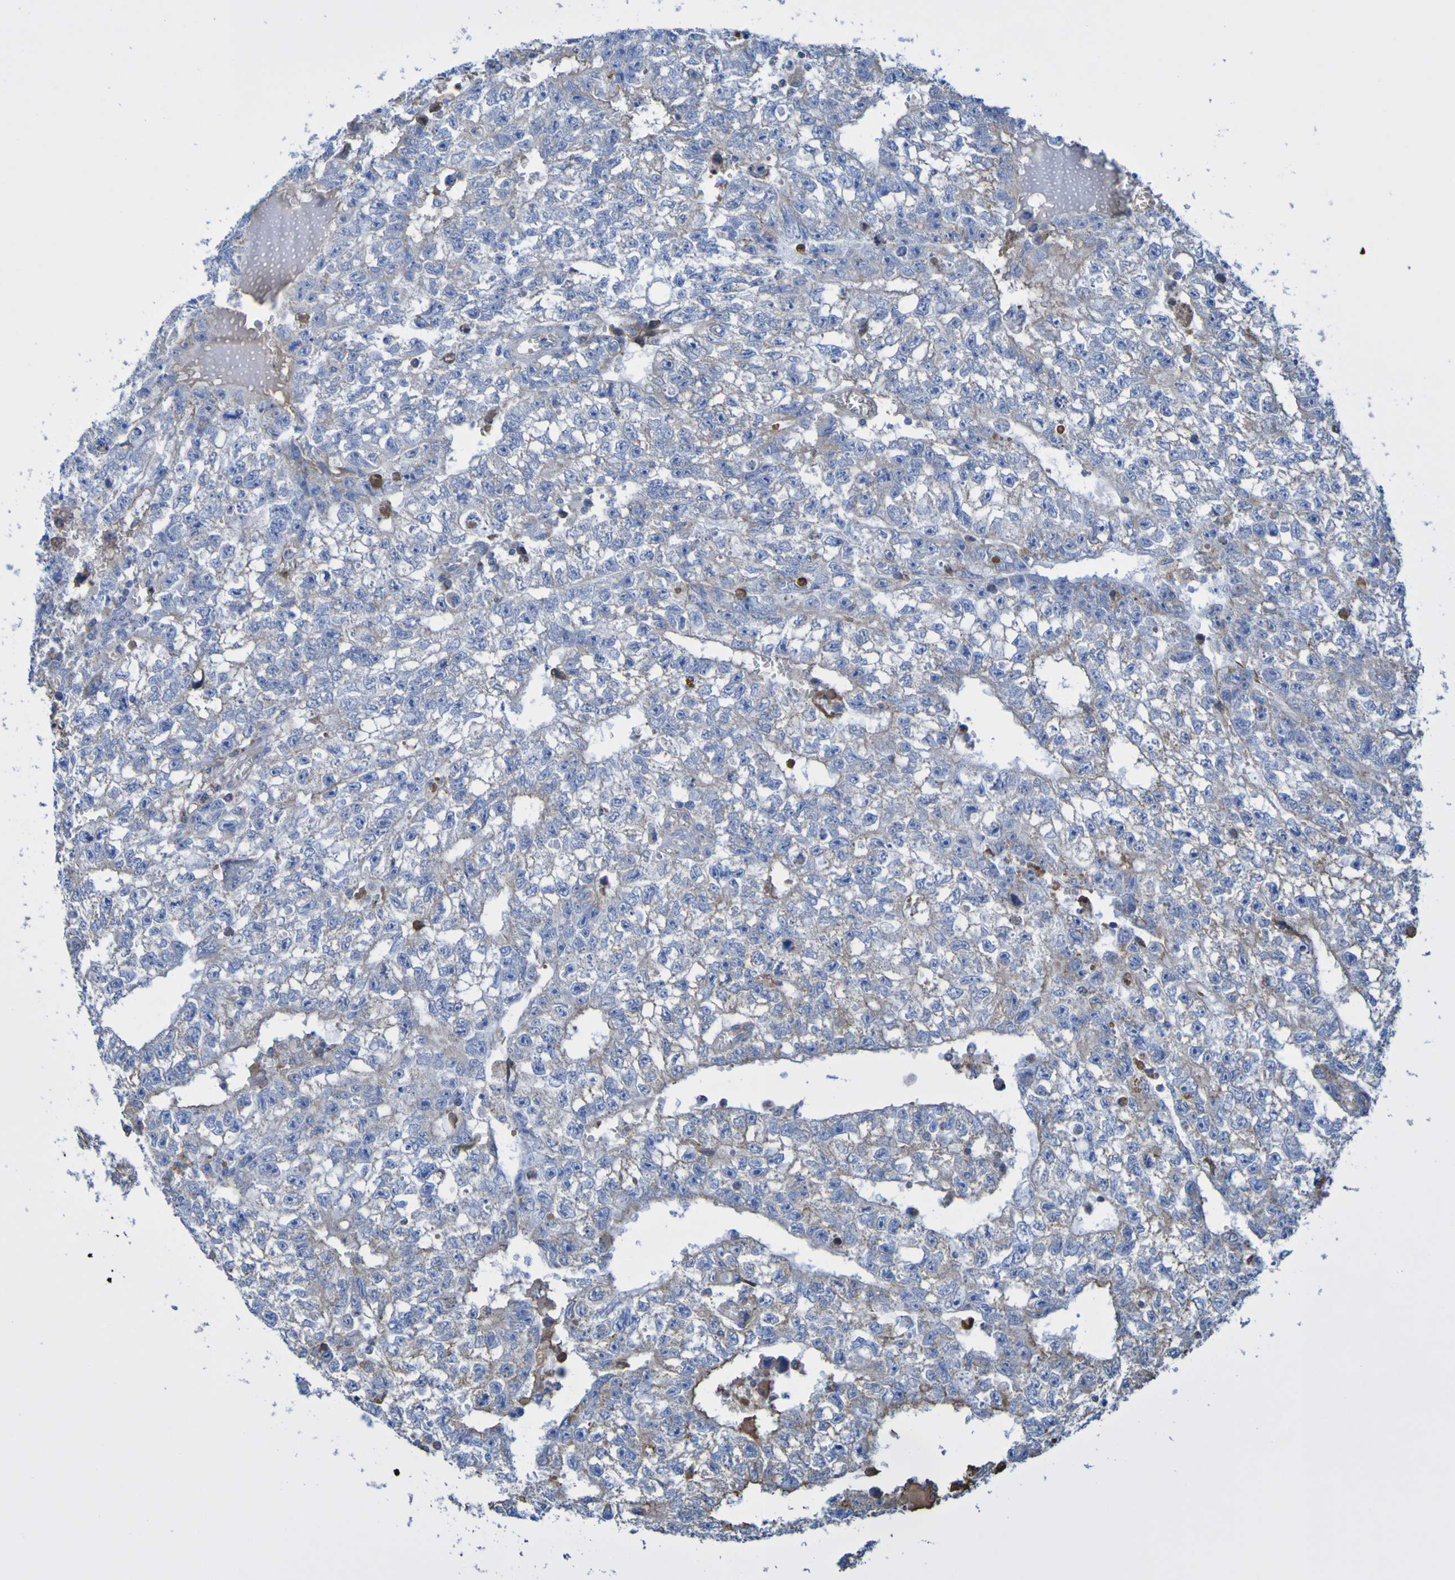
{"staining": {"intensity": "negative", "quantity": "none", "location": "none"}, "tissue": "testis cancer", "cell_type": "Tumor cells", "image_type": "cancer", "snomed": [{"axis": "morphology", "description": "Seminoma, NOS"}, {"axis": "morphology", "description": "Carcinoma, Embryonal, NOS"}, {"axis": "topography", "description": "Testis"}], "caption": "DAB (3,3'-diaminobenzidine) immunohistochemical staining of testis cancer (seminoma) exhibits no significant expression in tumor cells.", "gene": "CNTN2", "patient": {"sex": "male", "age": 38}}